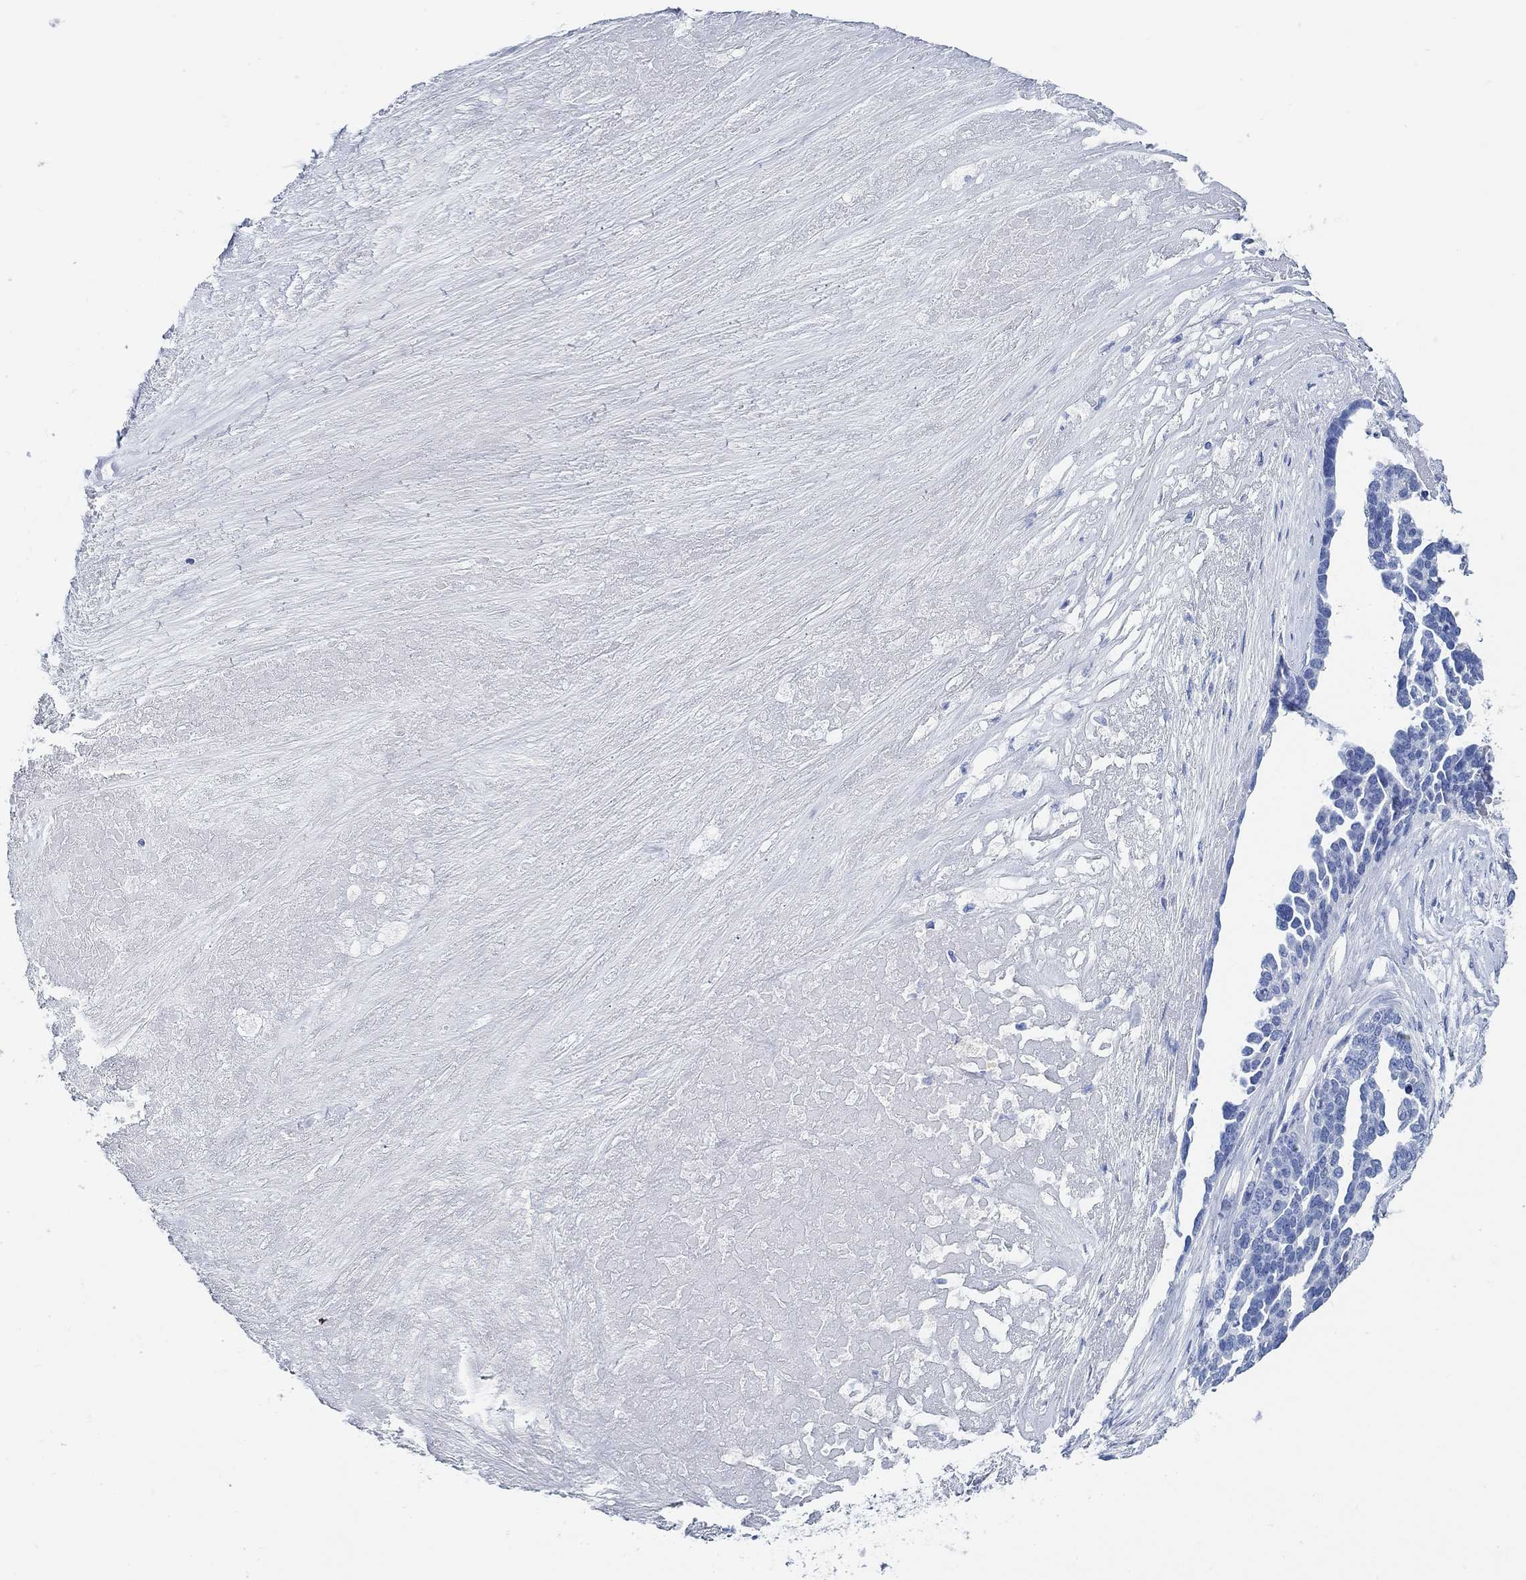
{"staining": {"intensity": "negative", "quantity": "none", "location": "none"}, "tissue": "ovarian cancer", "cell_type": "Tumor cells", "image_type": "cancer", "snomed": [{"axis": "morphology", "description": "Cystadenocarcinoma, serous, NOS"}, {"axis": "topography", "description": "Ovary"}], "caption": "The immunohistochemistry (IHC) histopathology image has no significant positivity in tumor cells of ovarian cancer tissue.", "gene": "SLC45A1", "patient": {"sex": "female", "age": 54}}